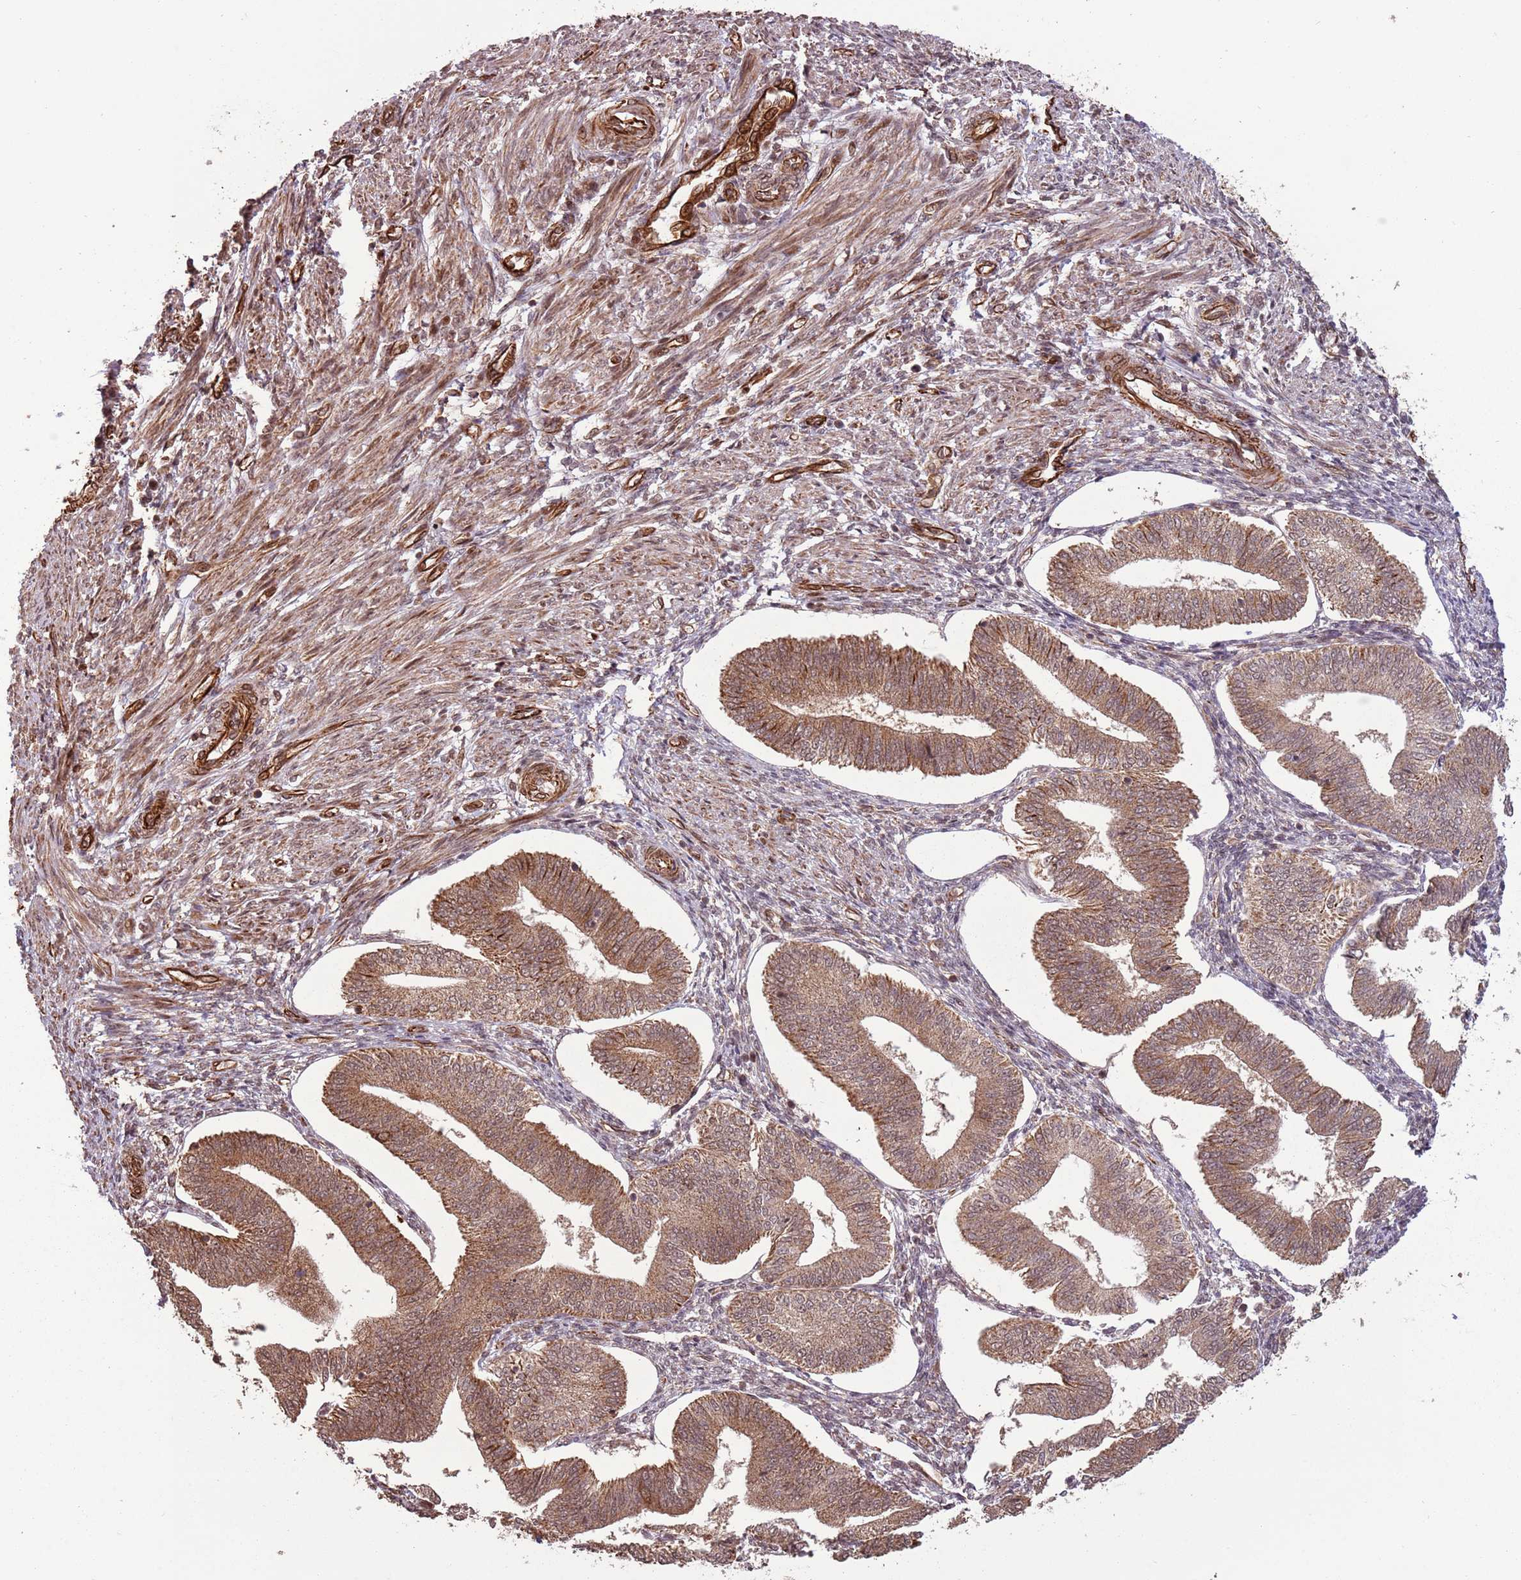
{"staining": {"intensity": "moderate", "quantity": ">75%", "location": "cytoplasmic/membranous,nuclear"}, "tissue": "endometrium", "cell_type": "Cells in endometrial stroma", "image_type": "normal", "snomed": [{"axis": "morphology", "description": "Normal tissue, NOS"}, {"axis": "topography", "description": "Endometrium"}], "caption": "Immunohistochemical staining of normal endometrium exhibits moderate cytoplasmic/membranous,nuclear protein staining in approximately >75% of cells in endometrial stroma.", "gene": "ADAMTS3", "patient": {"sex": "female", "age": 34}}